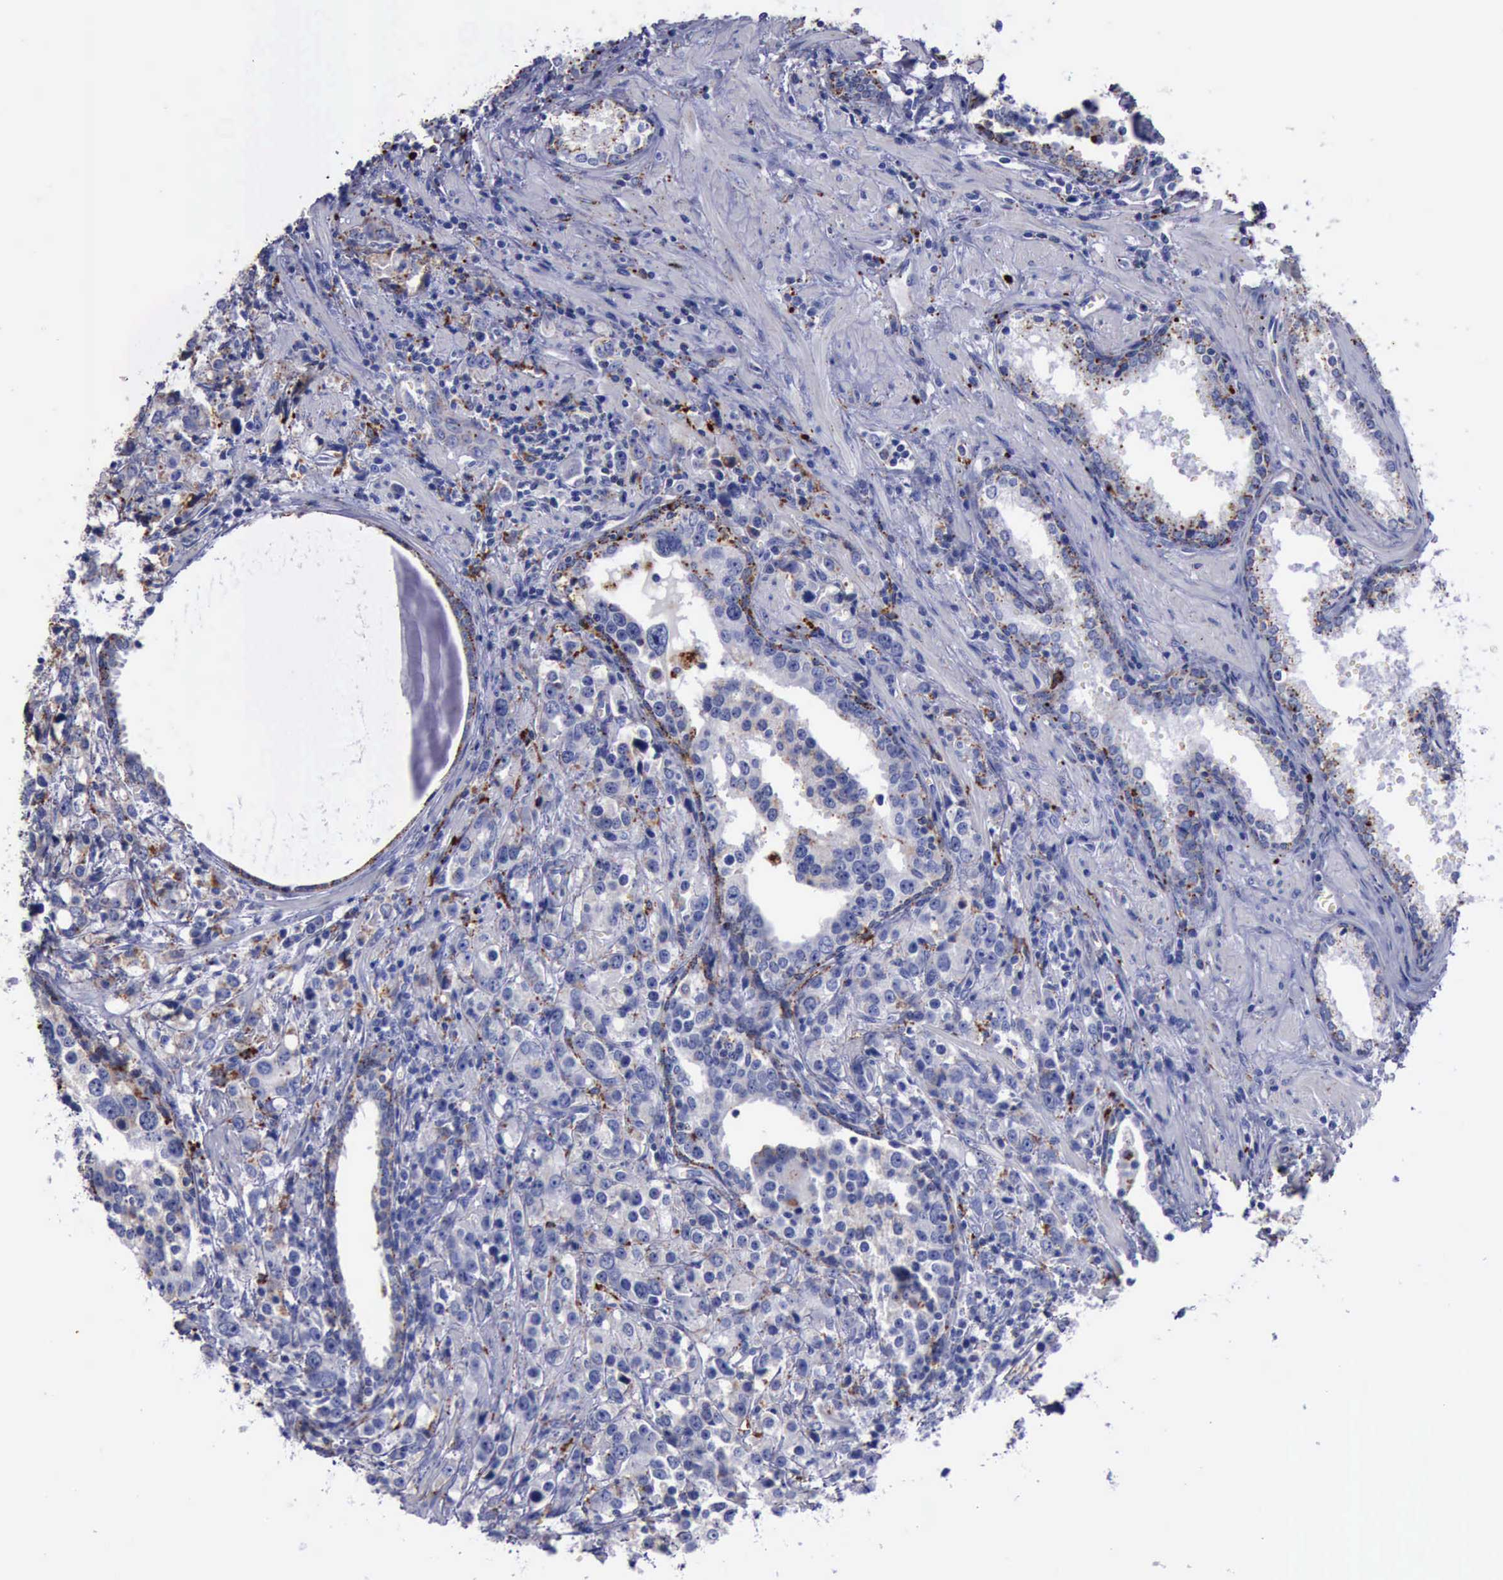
{"staining": {"intensity": "weak", "quantity": "<25%", "location": "cytoplasmic/membranous"}, "tissue": "prostate cancer", "cell_type": "Tumor cells", "image_type": "cancer", "snomed": [{"axis": "morphology", "description": "Adenocarcinoma, High grade"}, {"axis": "topography", "description": "Prostate"}], "caption": "Immunohistochemistry (IHC) histopathology image of neoplastic tissue: prostate cancer stained with DAB (3,3'-diaminobenzidine) exhibits no significant protein expression in tumor cells. (Stains: DAB immunohistochemistry (IHC) with hematoxylin counter stain, Microscopy: brightfield microscopy at high magnification).", "gene": "CTSD", "patient": {"sex": "male", "age": 71}}